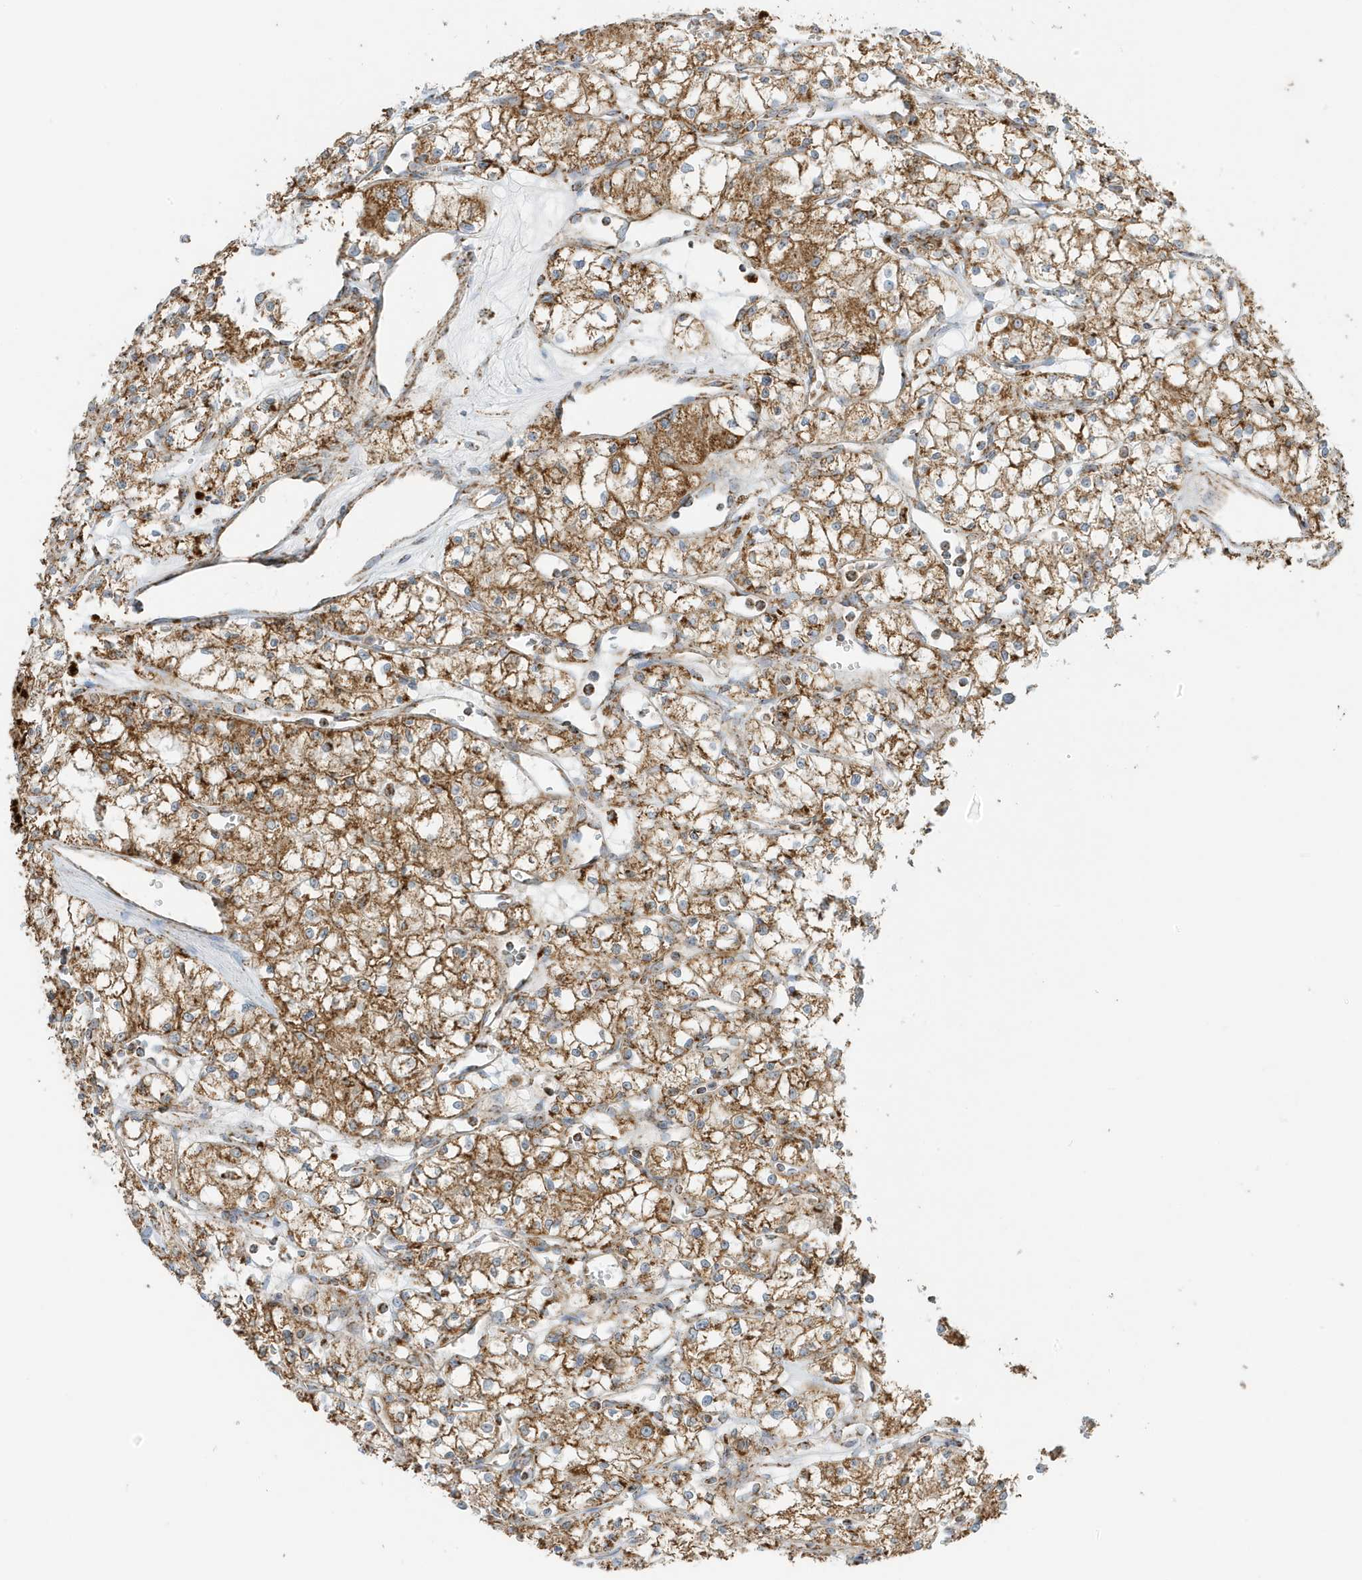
{"staining": {"intensity": "moderate", "quantity": ">75%", "location": "cytoplasmic/membranous"}, "tissue": "renal cancer", "cell_type": "Tumor cells", "image_type": "cancer", "snomed": [{"axis": "morphology", "description": "Adenocarcinoma, NOS"}, {"axis": "topography", "description": "Kidney"}], "caption": "Moderate cytoplasmic/membranous staining for a protein is appreciated in about >75% of tumor cells of renal adenocarcinoma using immunohistochemistry (IHC).", "gene": "ATP5ME", "patient": {"sex": "male", "age": 59}}